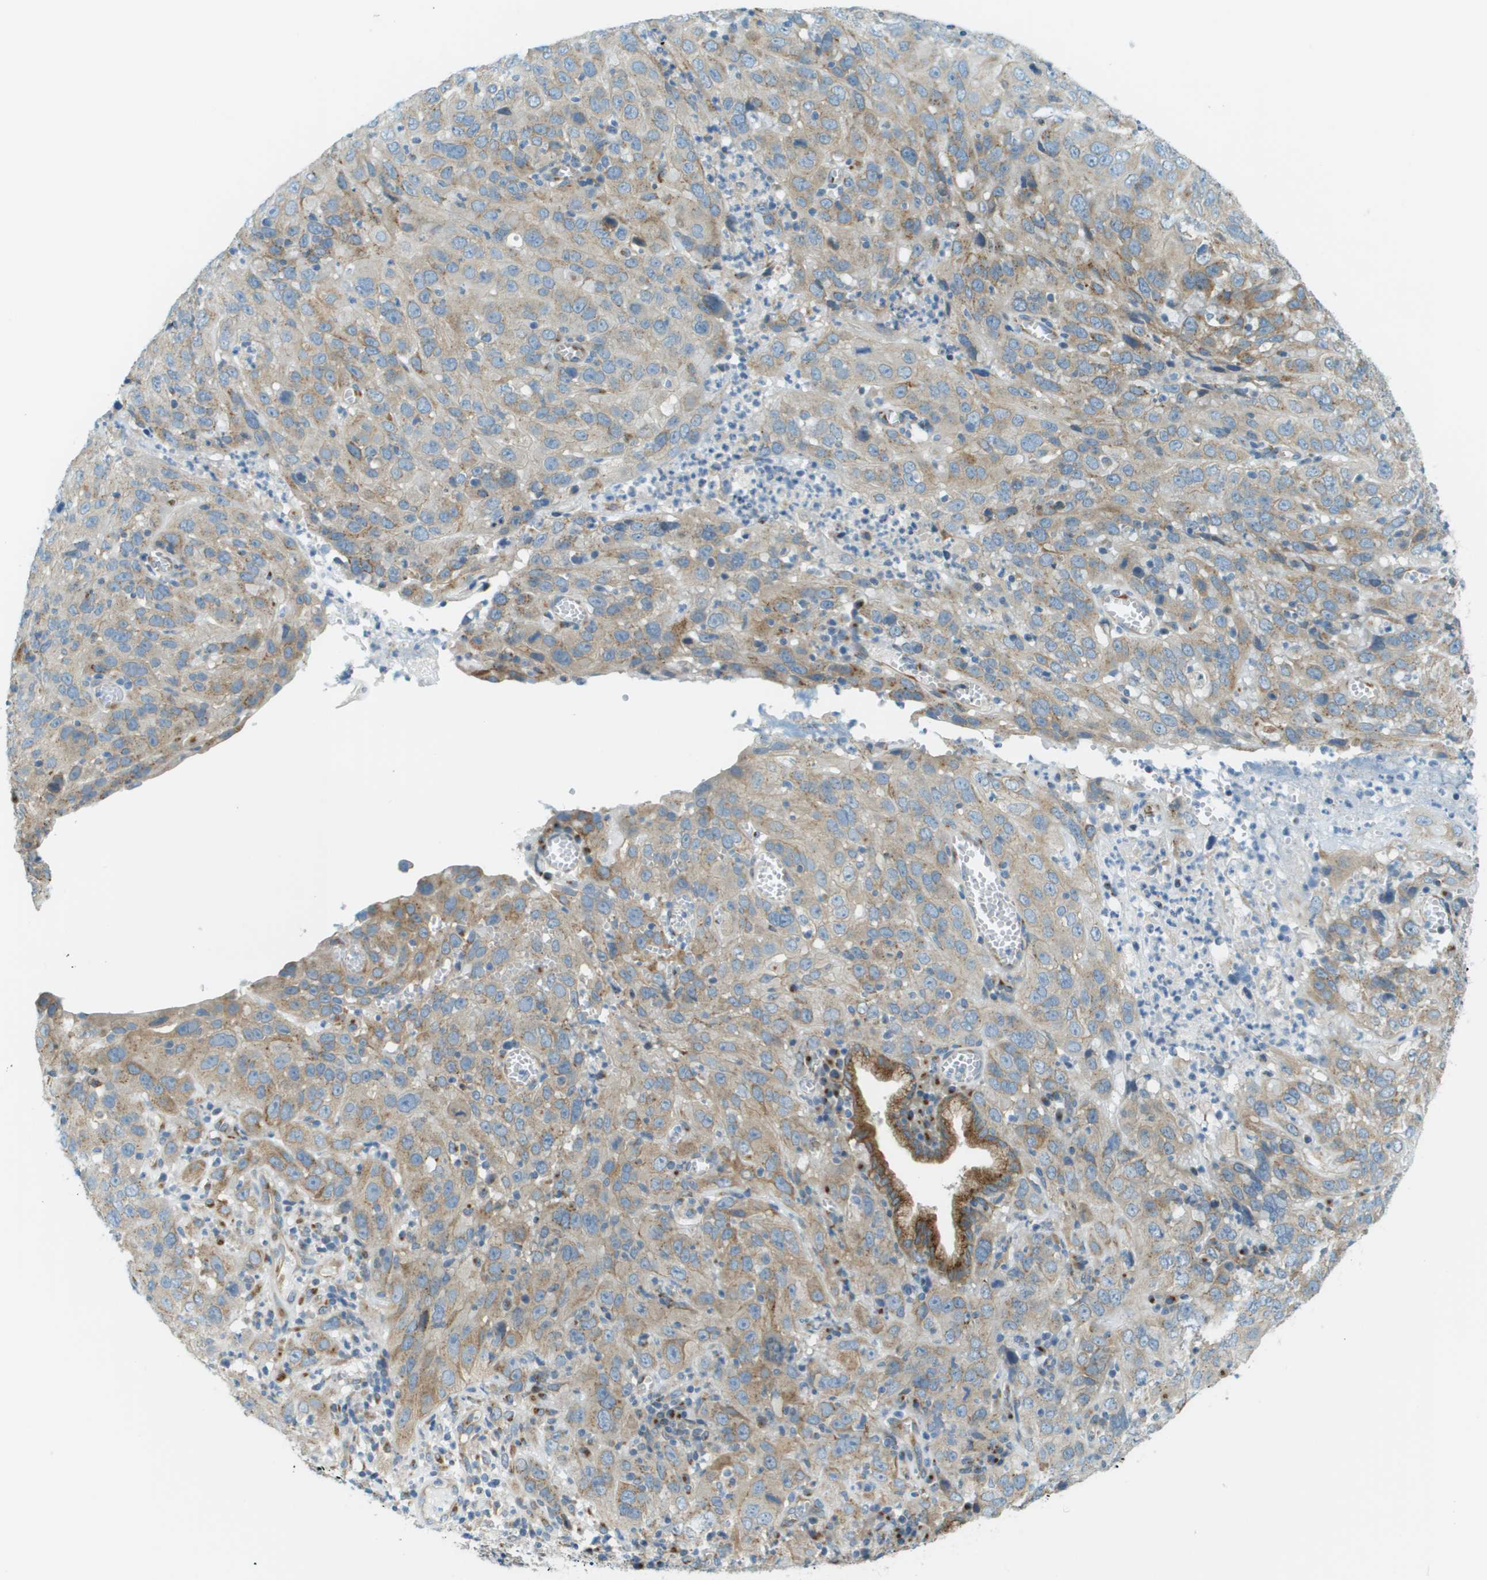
{"staining": {"intensity": "weak", "quantity": ">75%", "location": "cytoplasmic/membranous"}, "tissue": "cervical cancer", "cell_type": "Tumor cells", "image_type": "cancer", "snomed": [{"axis": "morphology", "description": "Squamous cell carcinoma, NOS"}, {"axis": "topography", "description": "Cervix"}], "caption": "A high-resolution photomicrograph shows immunohistochemistry staining of cervical cancer, which exhibits weak cytoplasmic/membranous positivity in approximately >75% of tumor cells. (brown staining indicates protein expression, while blue staining denotes nuclei).", "gene": "ACBD3", "patient": {"sex": "female", "age": 32}}